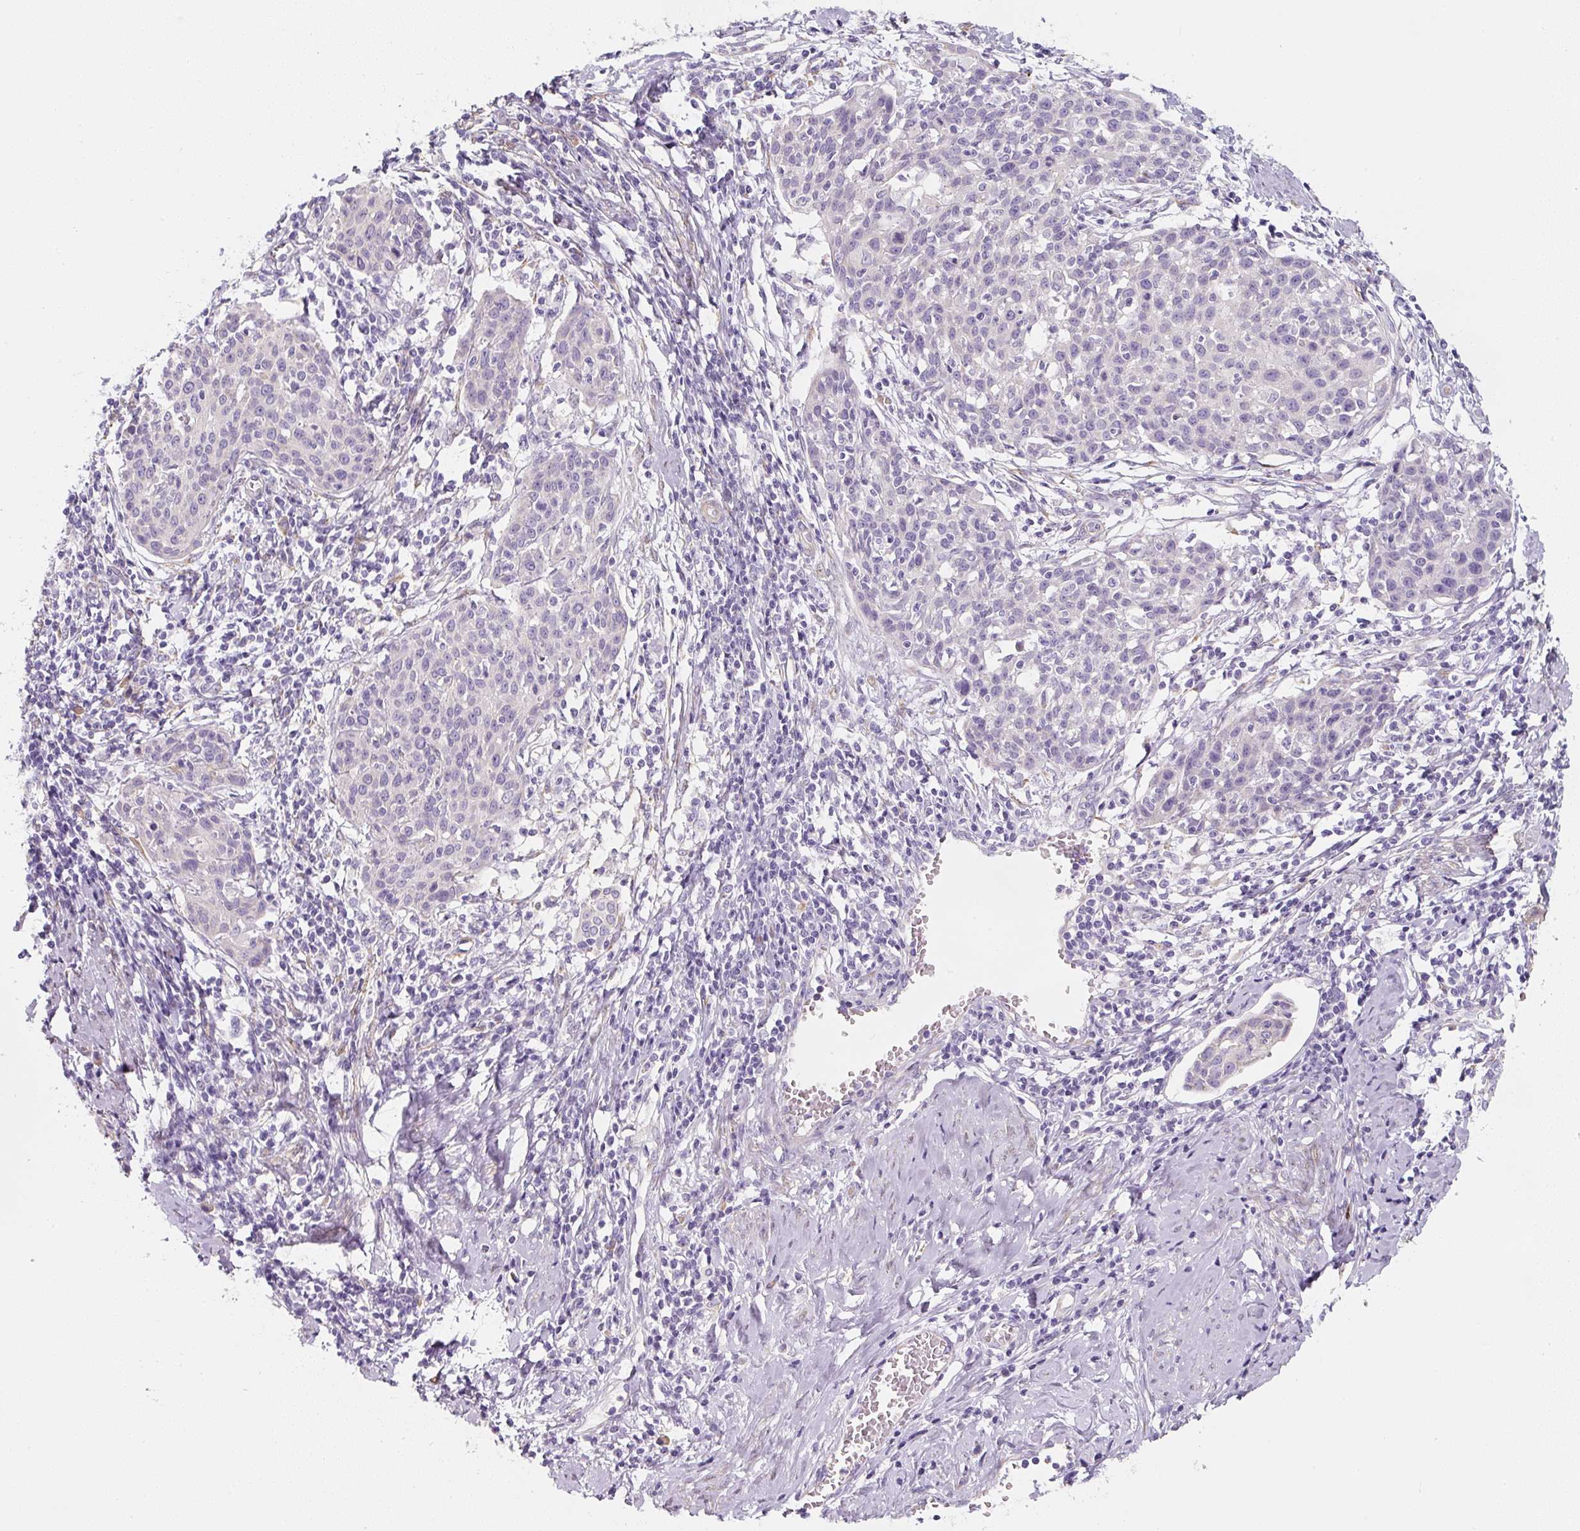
{"staining": {"intensity": "negative", "quantity": "none", "location": "none"}, "tissue": "cervical cancer", "cell_type": "Tumor cells", "image_type": "cancer", "snomed": [{"axis": "morphology", "description": "Squamous cell carcinoma, NOS"}, {"axis": "topography", "description": "Cervix"}], "caption": "Immunohistochemistry (IHC) photomicrograph of neoplastic tissue: cervical cancer (squamous cell carcinoma) stained with DAB shows no significant protein expression in tumor cells.", "gene": "PWWP3B", "patient": {"sex": "female", "age": 38}}